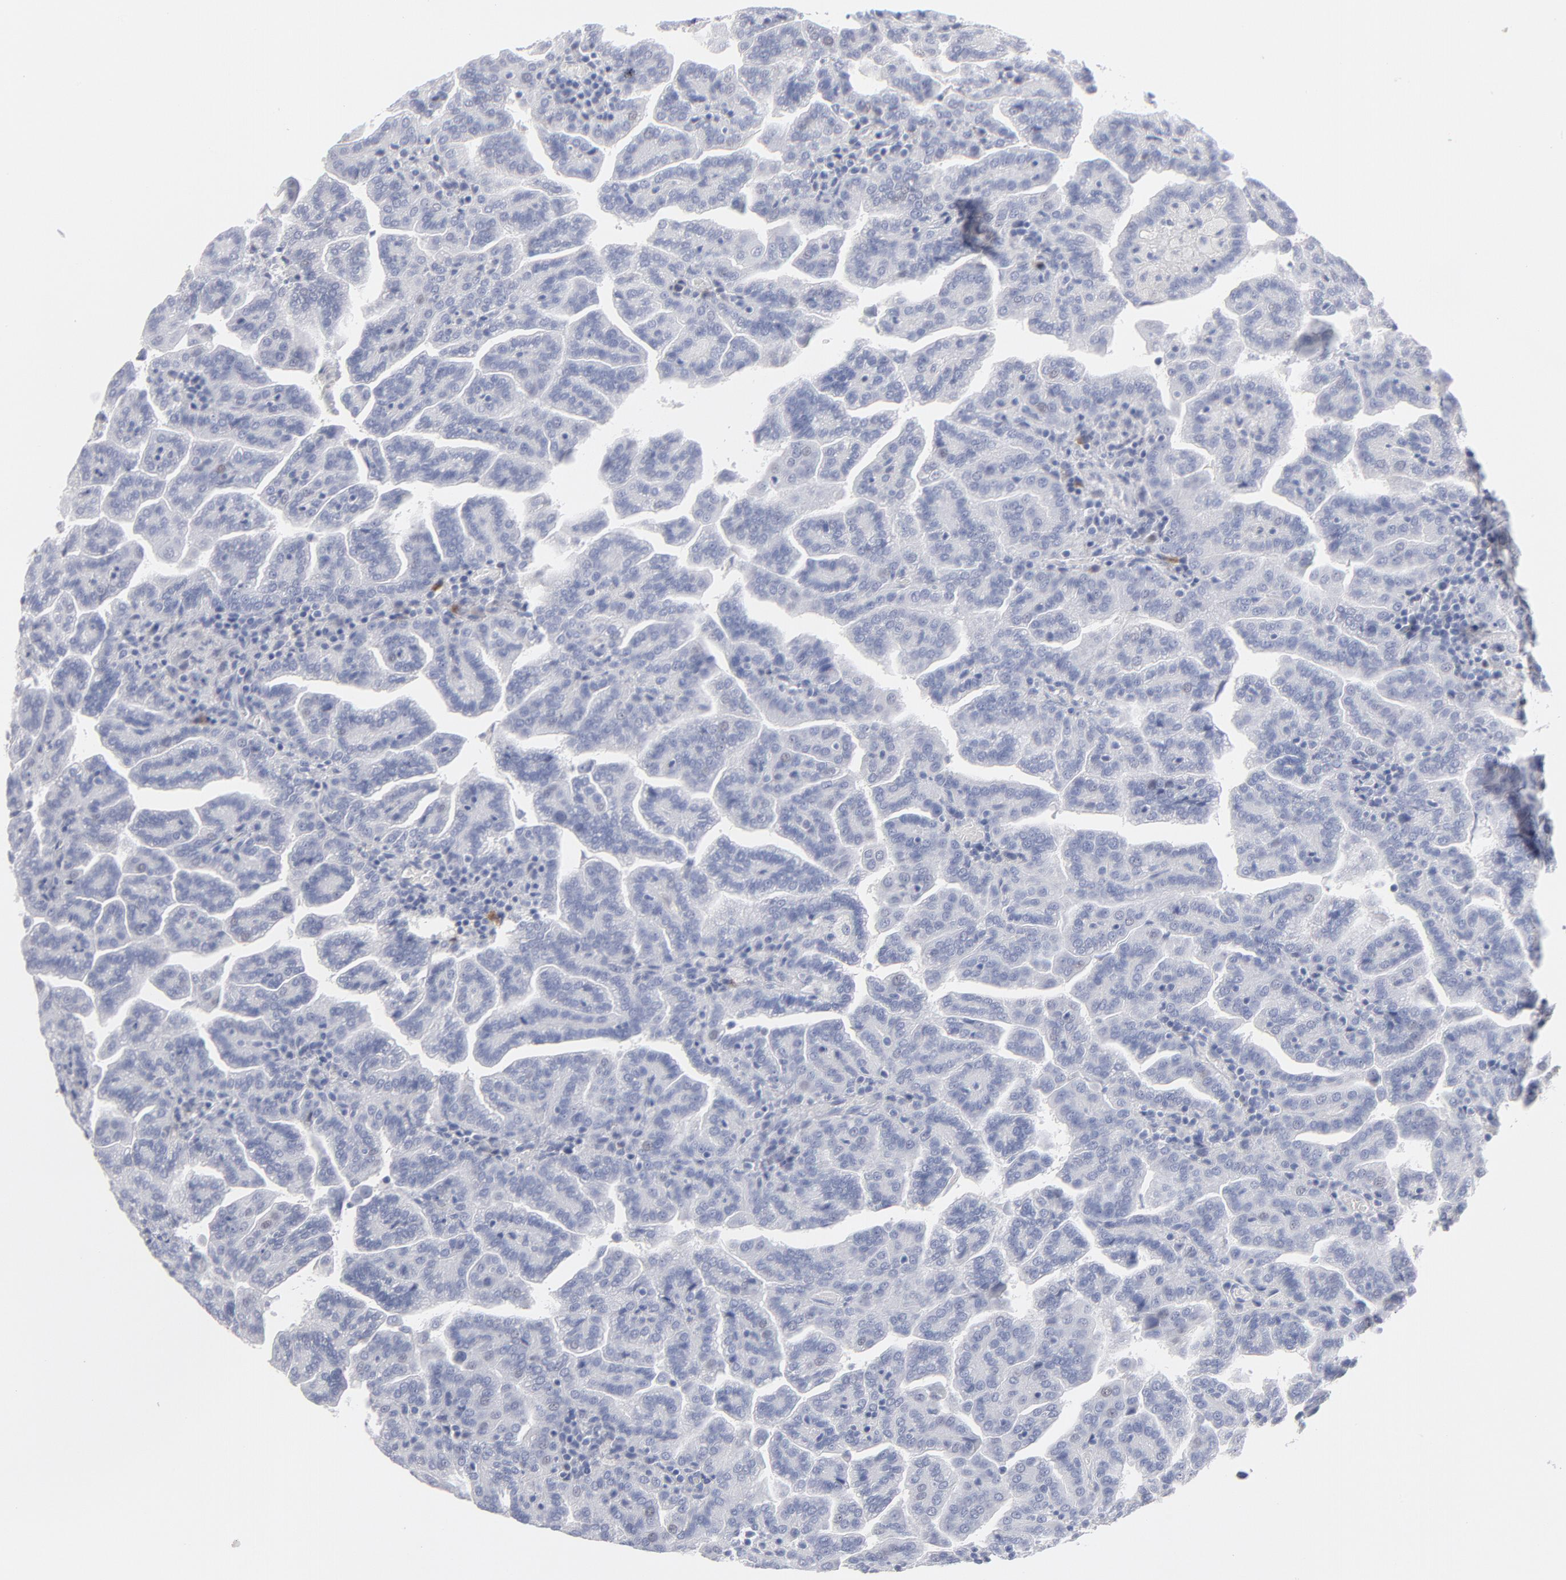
{"staining": {"intensity": "negative", "quantity": "none", "location": "none"}, "tissue": "renal cancer", "cell_type": "Tumor cells", "image_type": "cancer", "snomed": [{"axis": "morphology", "description": "Adenocarcinoma, NOS"}, {"axis": "topography", "description": "Kidney"}], "caption": "IHC of renal cancer (adenocarcinoma) exhibits no staining in tumor cells.", "gene": "MCM7", "patient": {"sex": "male", "age": 61}}